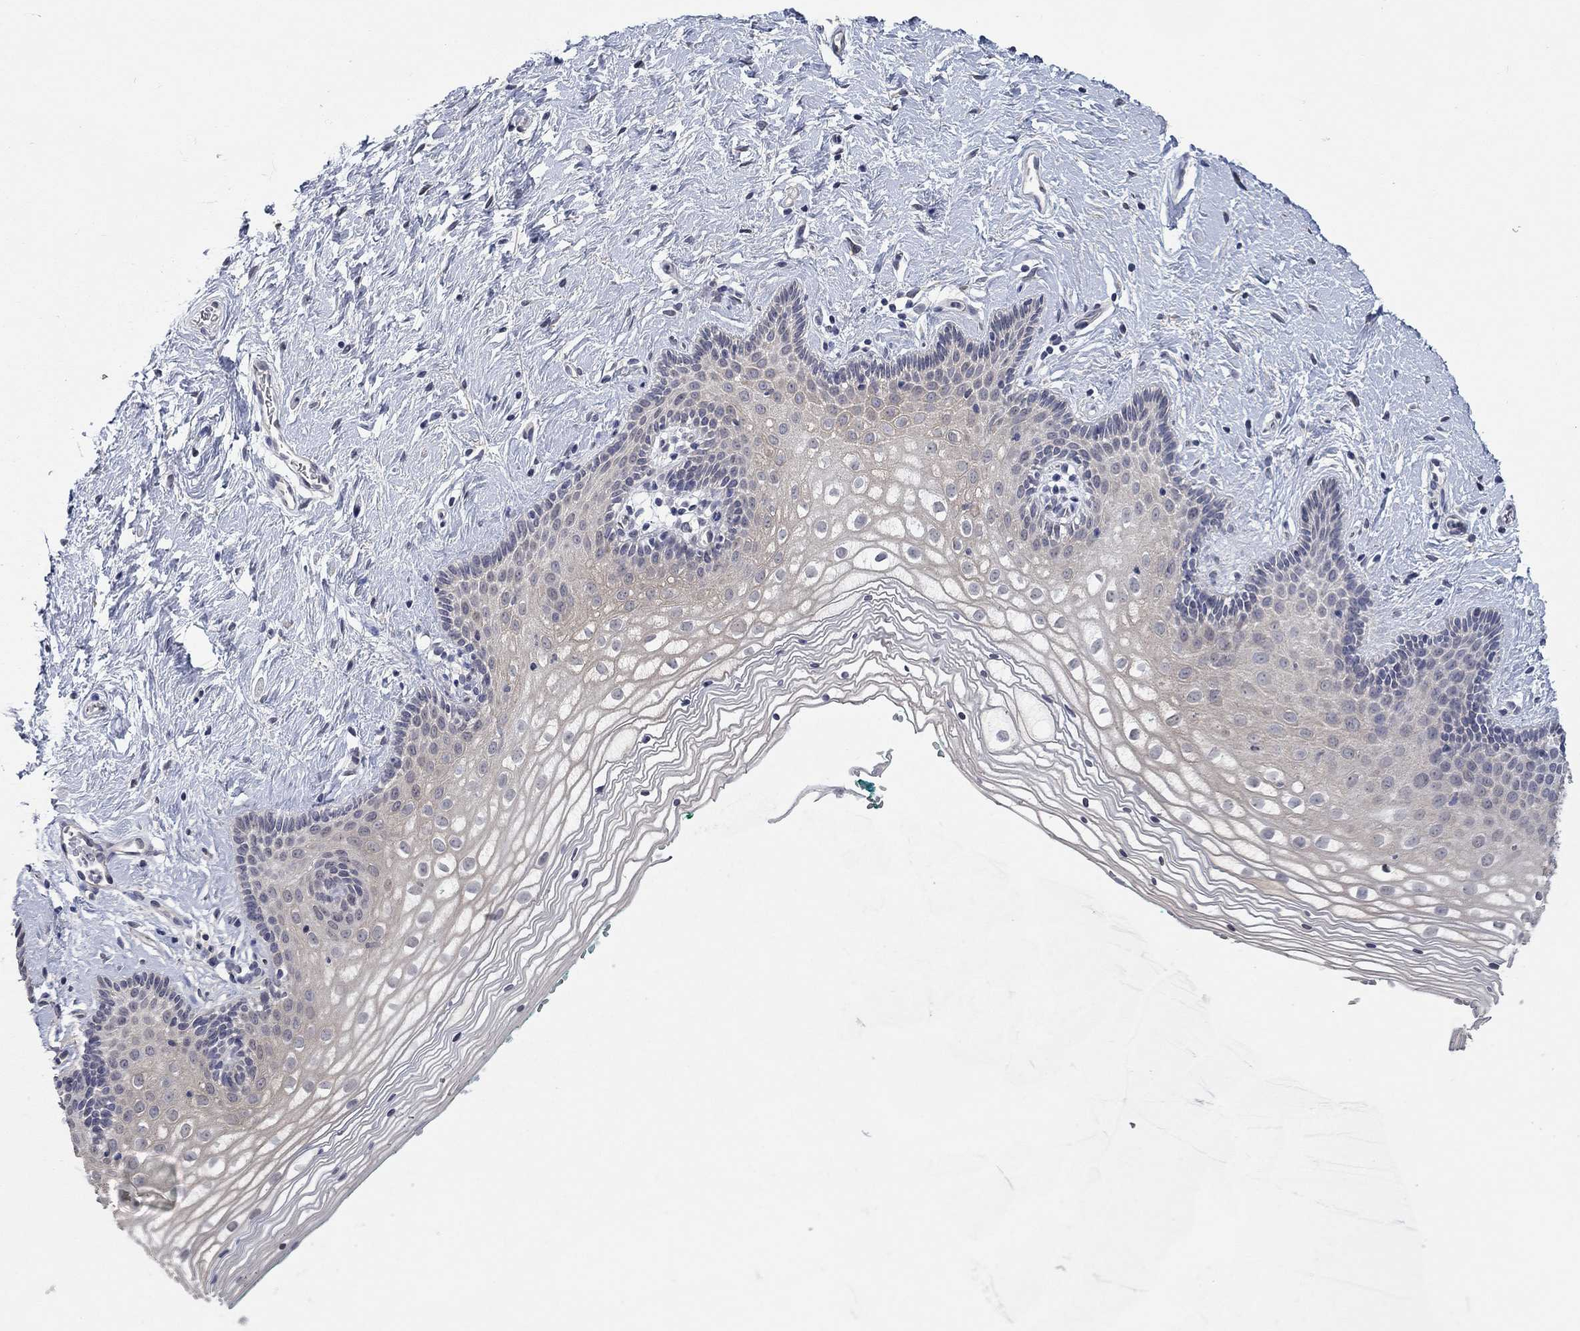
{"staining": {"intensity": "negative", "quantity": "none", "location": "none"}, "tissue": "vagina", "cell_type": "Squamous epithelial cells", "image_type": "normal", "snomed": [{"axis": "morphology", "description": "Normal tissue, NOS"}, {"axis": "topography", "description": "Vagina"}], "caption": "Squamous epithelial cells show no significant protein staining in normal vagina. (DAB (3,3'-diaminobenzidine) immunohistochemistry visualized using brightfield microscopy, high magnification).", "gene": "WASF3", "patient": {"sex": "female", "age": 36}}